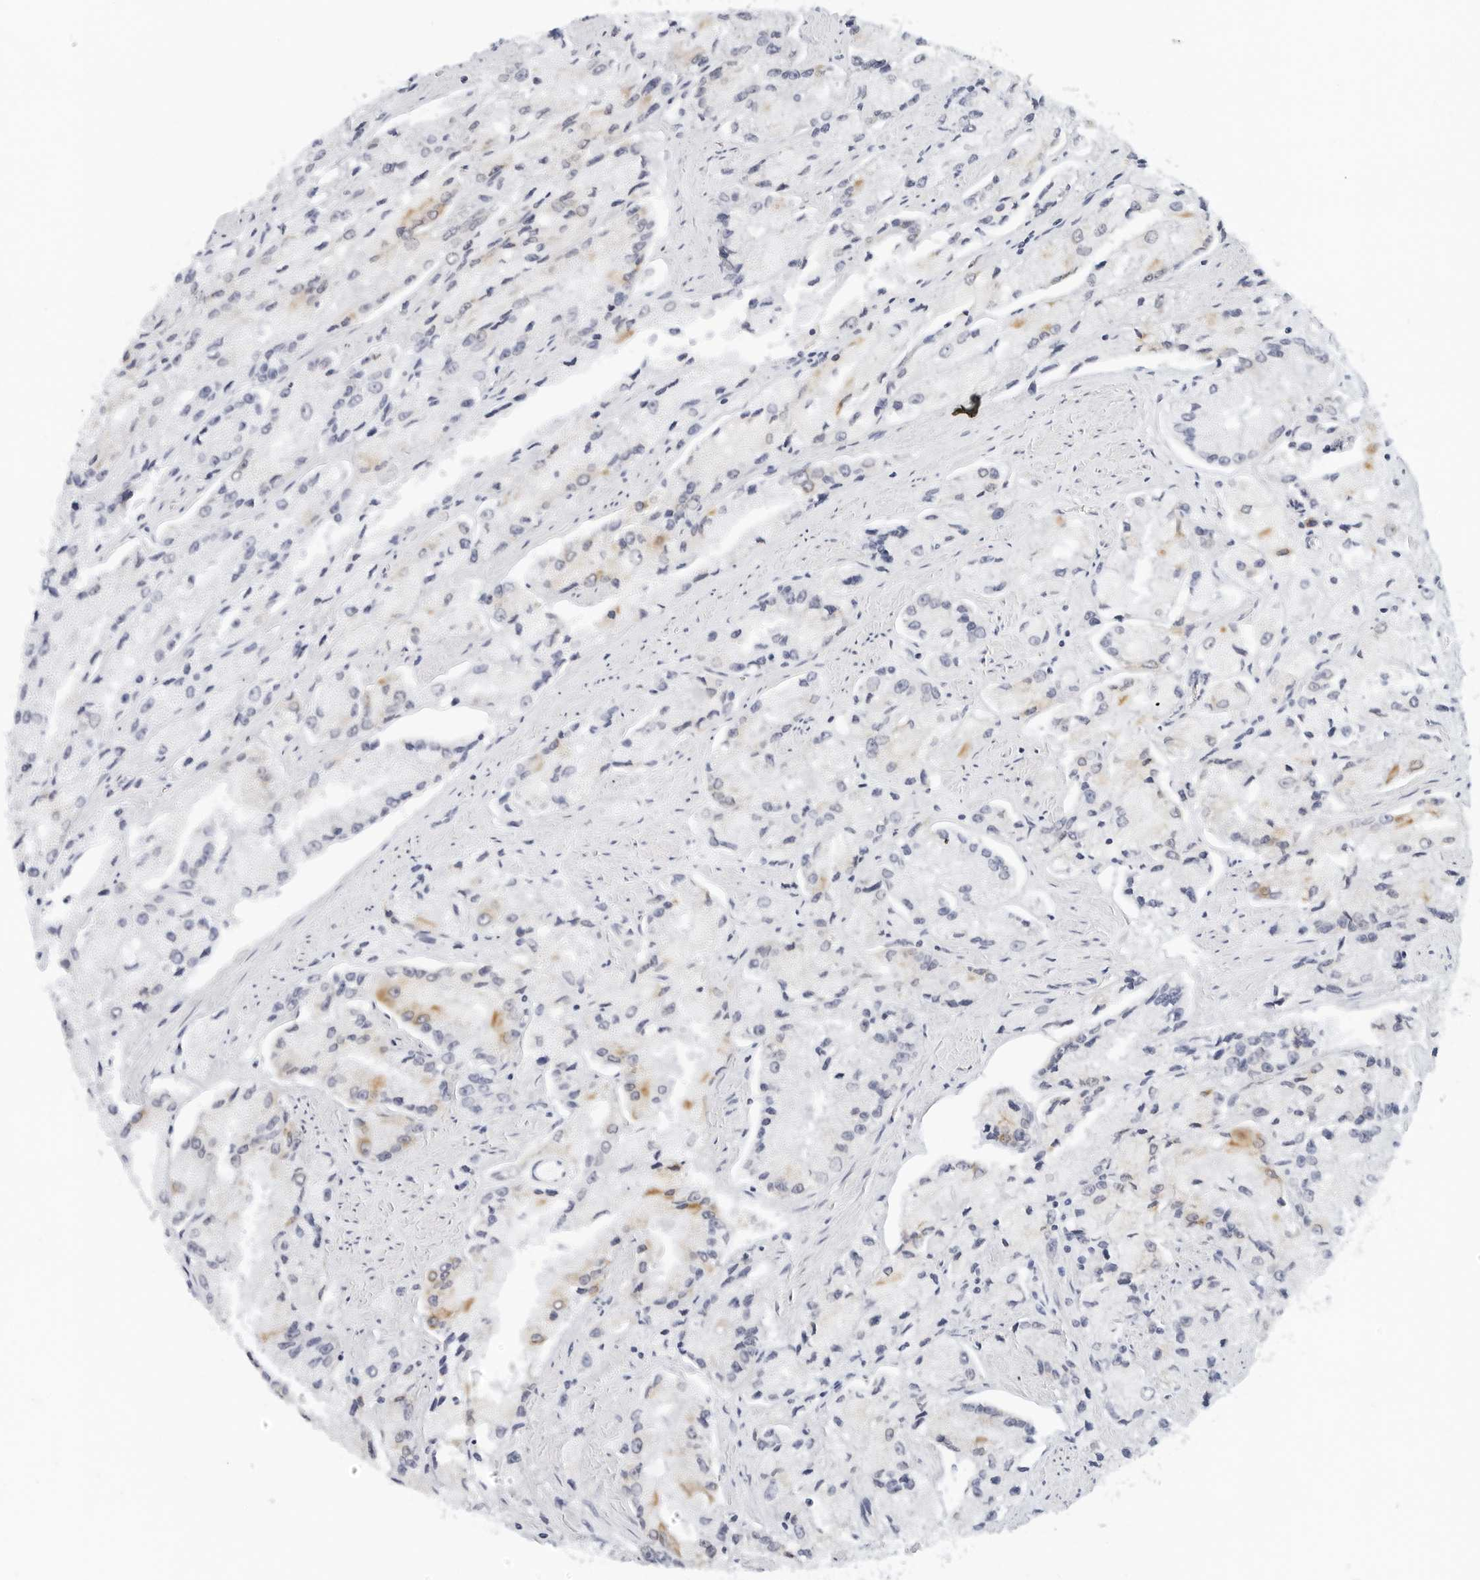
{"staining": {"intensity": "weak", "quantity": "<25%", "location": "cytoplasmic/membranous"}, "tissue": "prostate cancer", "cell_type": "Tumor cells", "image_type": "cancer", "snomed": [{"axis": "morphology", "description": "Adenocarcinoma, High grade"}, {"axis": "topography", "description": "Prostate"}], "caption": "Protein analysis of prostate cancer exhibits no significant positivity in tumor cells. (Stains: DAB (3,3'-diaminobenzidine) immunohistochemistry with hematoxylin counter stain, Microscopy: brightfield microscopy at high magnification).", "gene": "CD22", "patient": {"sex": "male", "age": 58}}